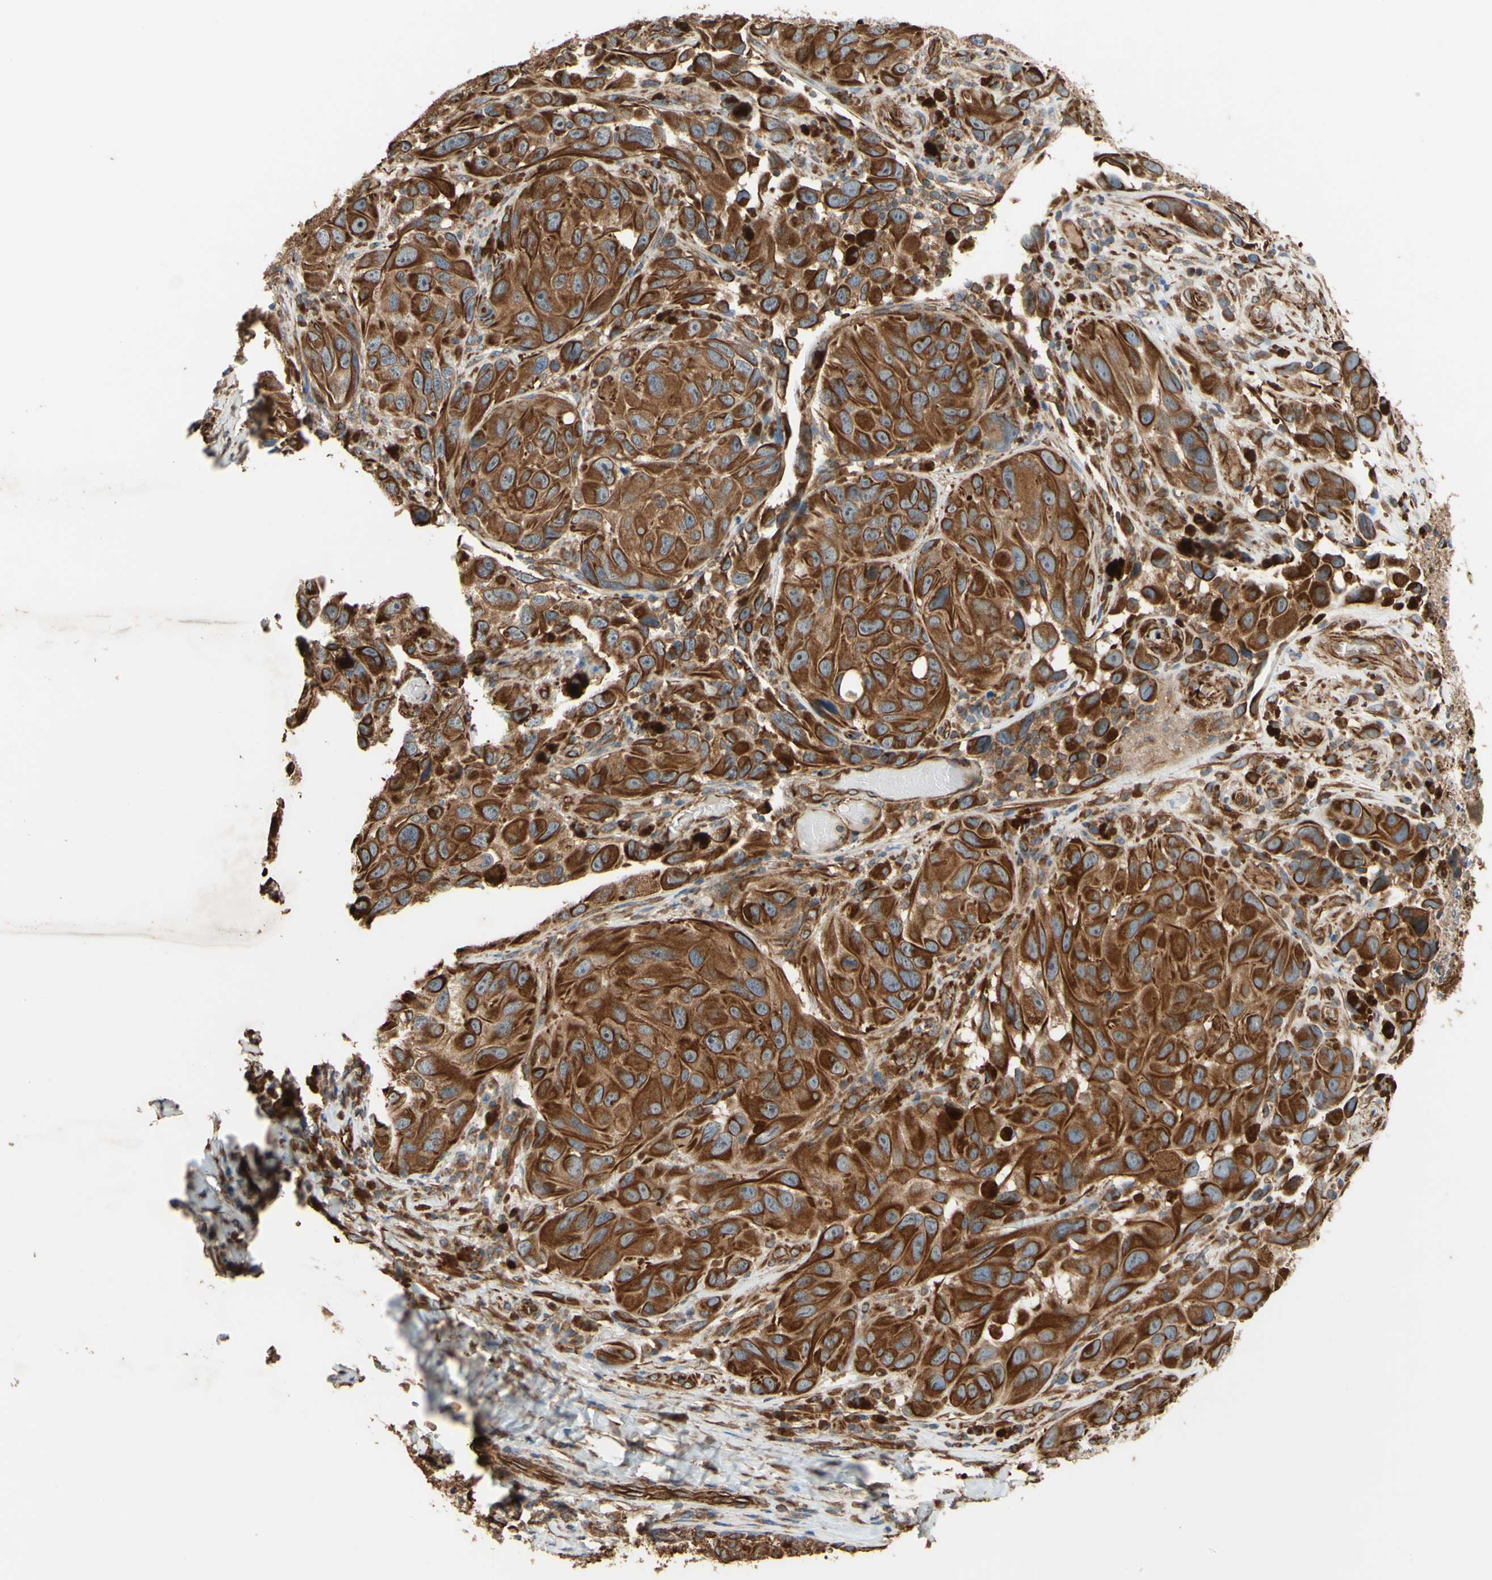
{"staining": {"intensity": "strong", "quantity": ">75%", "location": "cytoplasmic/membranous"}, "tissue": "melanoma", "cell_type": "Tumor cells", "image_type": "cancer", "snomed": [{"axis": "morphology", "description": "Malignant melanoma, NOS"}, {"axis": "topography", "description": "Skin"}], "caption": "Human malignant melanoma stained with a brown dye shows strong cytoplasmic/membranous positive positivity in about >75% of tumor cells.", "gene": "TRAF2", "patient": {"sex": "female", "age": 73}}